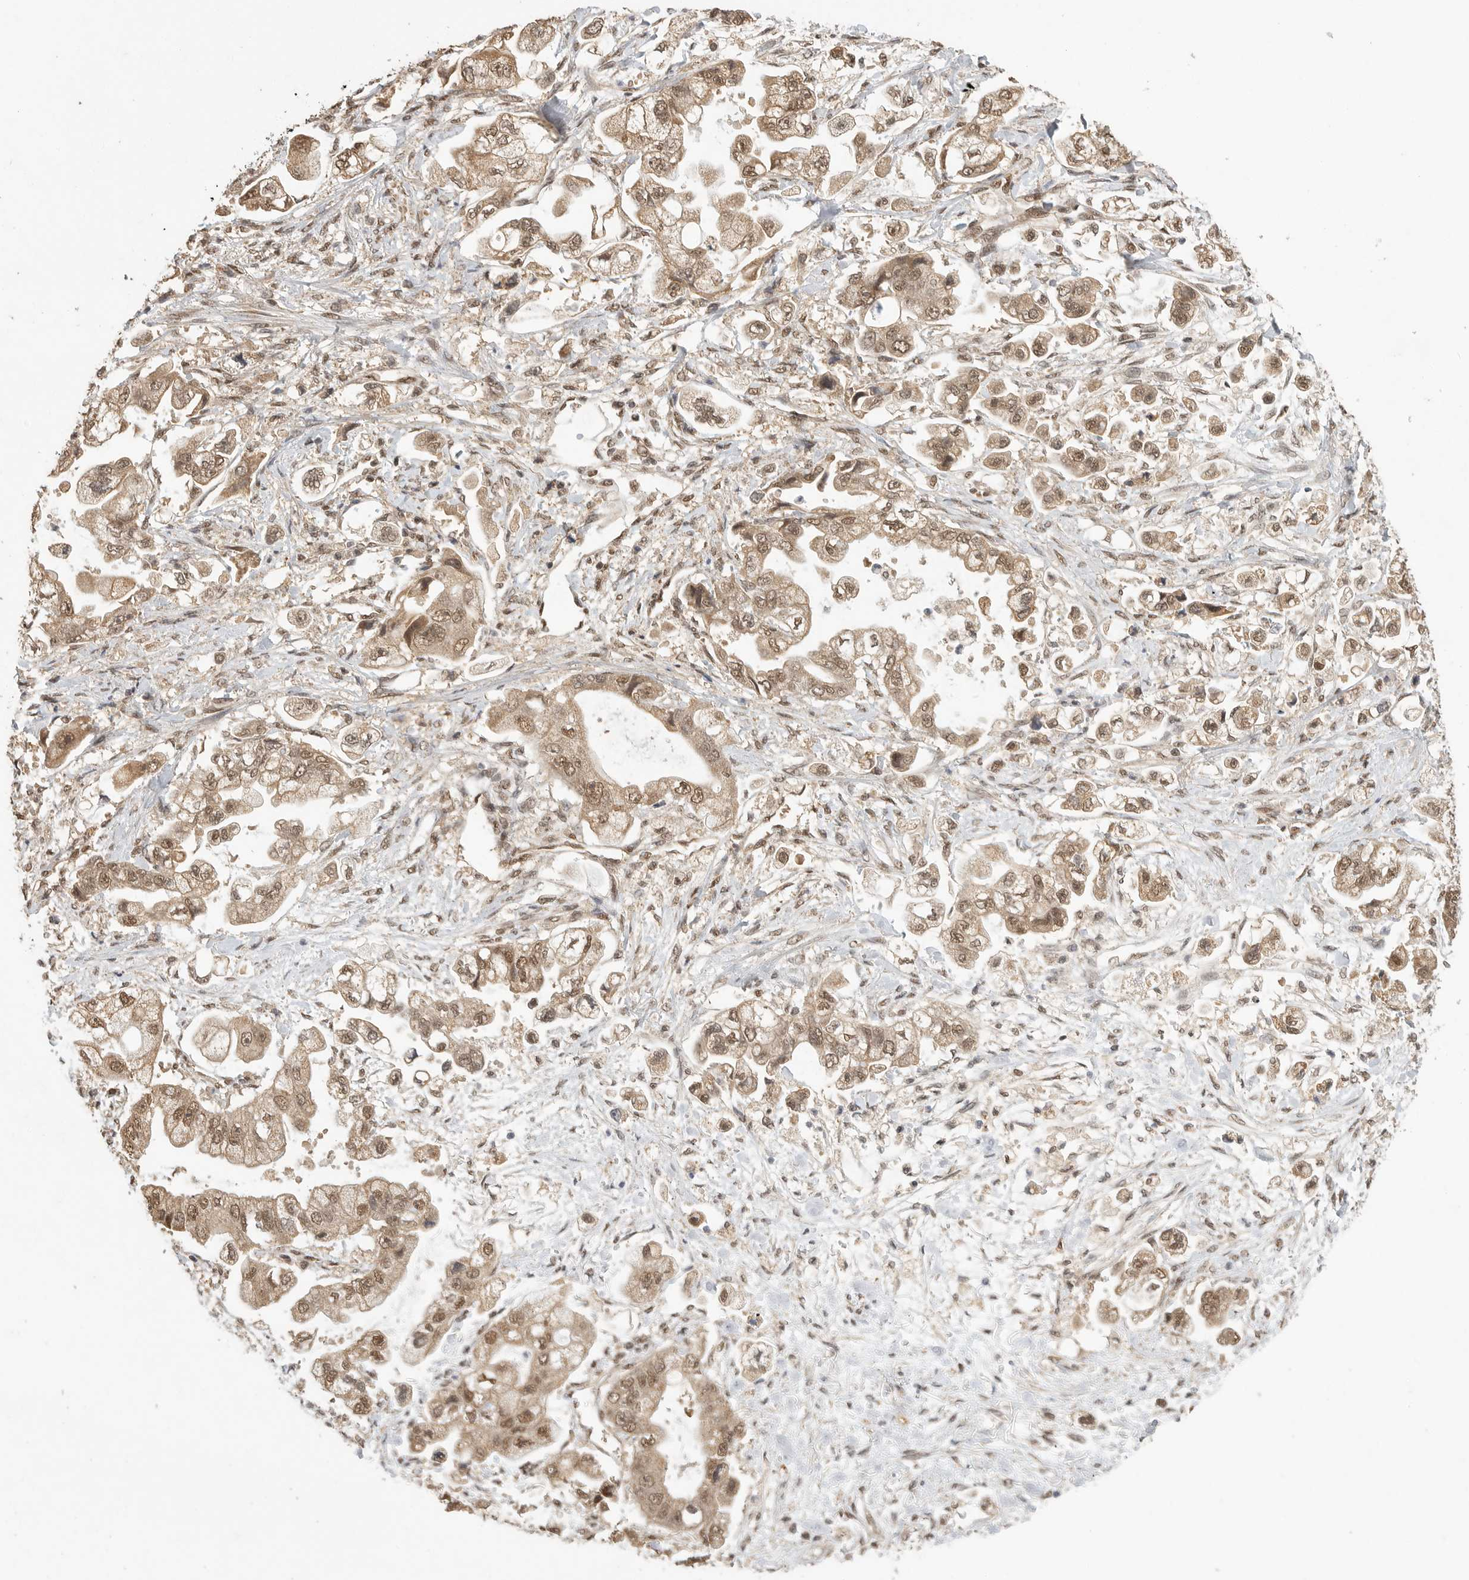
{"staining": {"intensity": "moderate", "quantity": ">75%", "location": "cytoplasmic/membranous,nuclear"}, "tissue": "stomach cancer", "cell_type": "Tumor cells", "image_type": "cancer", "snomed": [{"axis": "morphology", "description": "Adenocarcinoma, NOS"}, {"axis": "topography", "description": "Stomach"}], "caption": "IHC photomicrograph of stomach adenocarcinoma stained for a protein (brown), which shows medium levels of moderate cytoplasmic/membranous and nuclear positivity in about >75% of tumor cells.", "gene": "DFFA", "patient": {"sex": "male", "age": 62}}